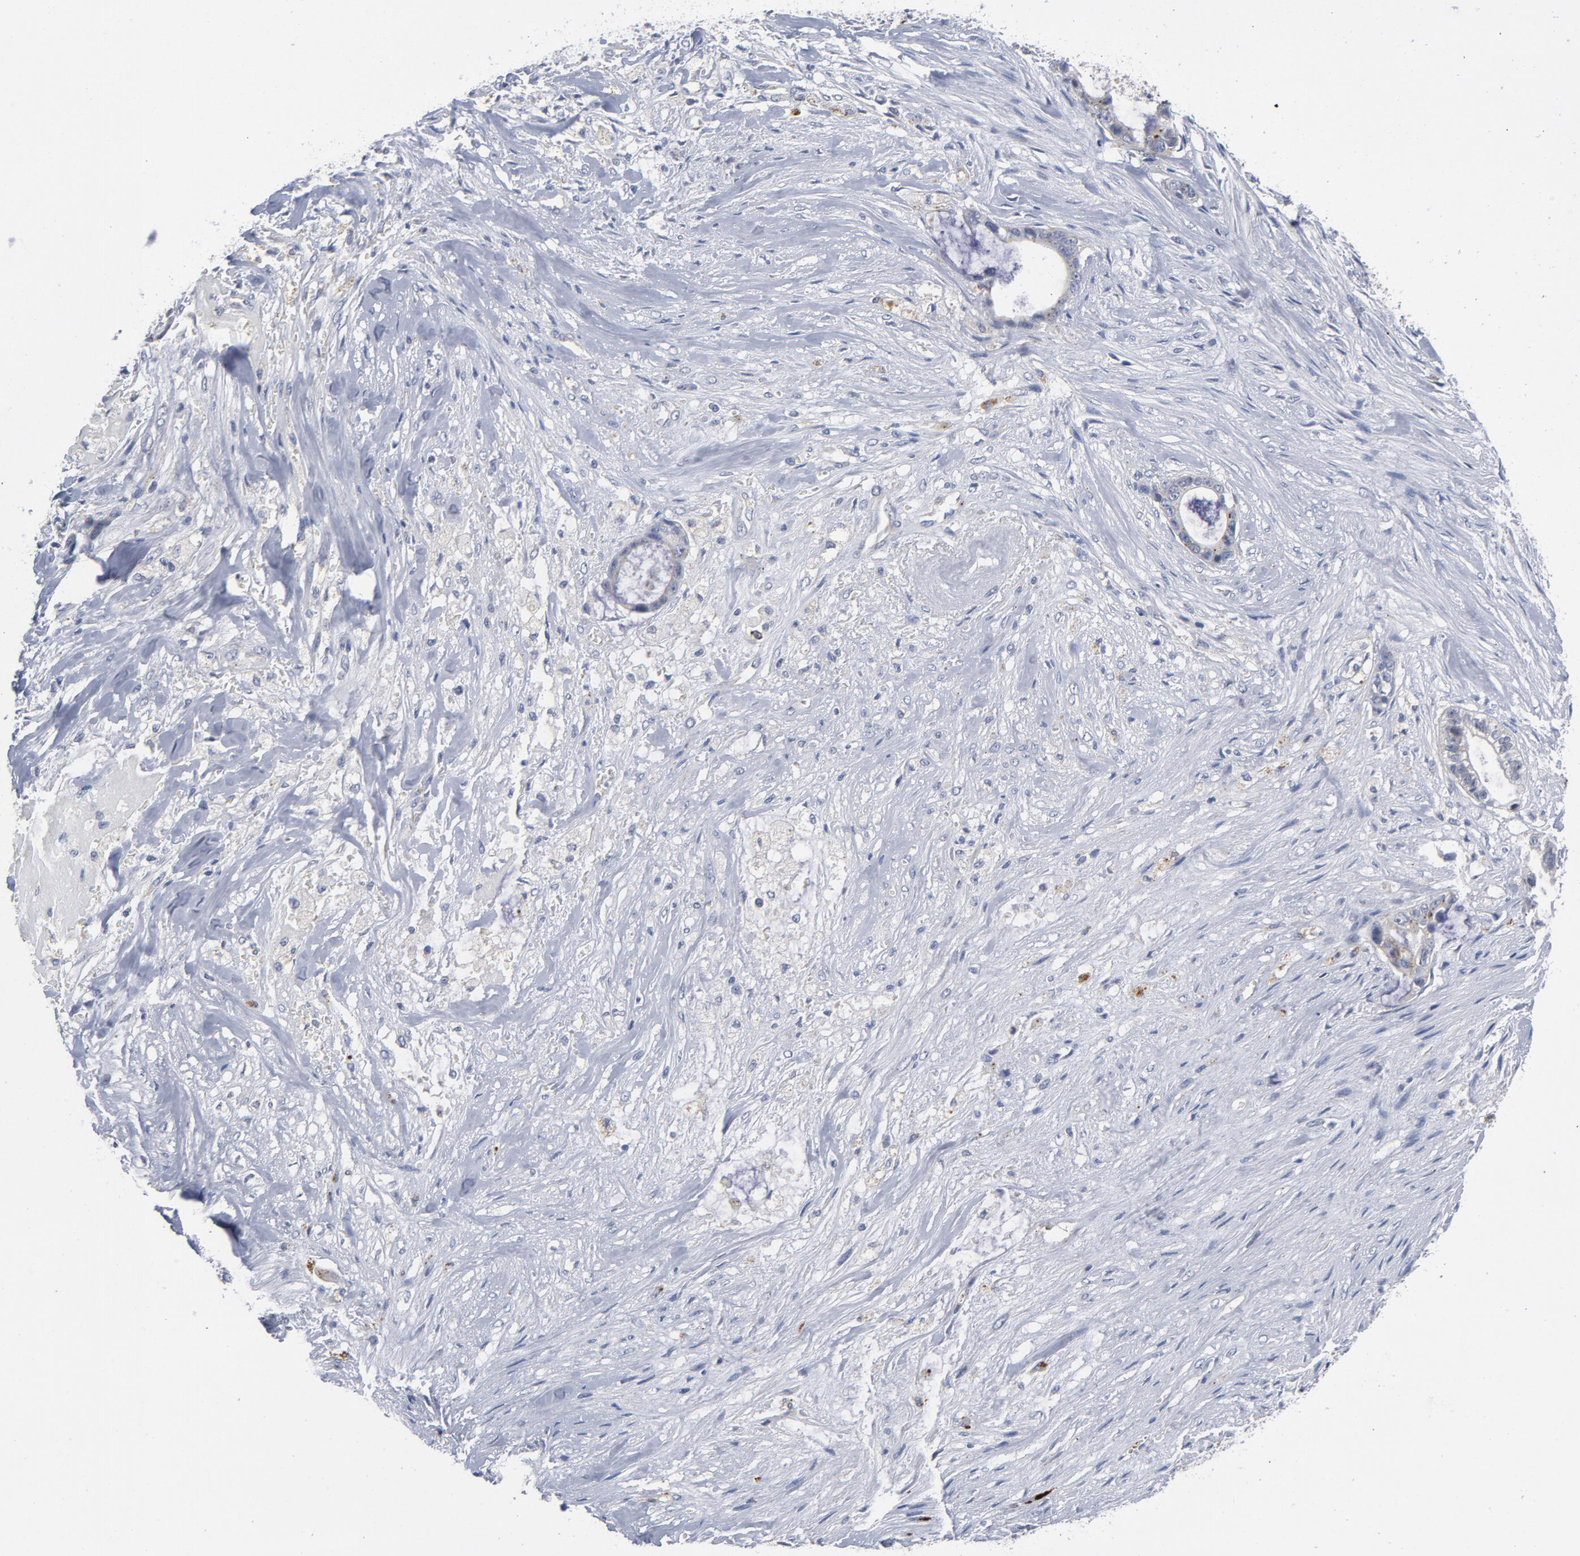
{"staining": {"intensity": "moderate", "quantity": "<25%", "location": "cytoplasmic/membranous"}, "tissue": "liver cancer", "cell_type": "Tumor cells", "image_type": "cancer", "snomed": [{"axis": "morphology", "description": "Cholangiocarcinoma"}, {"axis": "topography", "description": "Liver"}], "caption": "Protein staining by immunohistochemistry (IHC) reveals moderate cytoplasmic/membranous staining in approximately <25% of tumor cells in cholangiocarcinoma (liver).", "gene": "AKT2", "patient": {"sex": "female", "age": 55}}